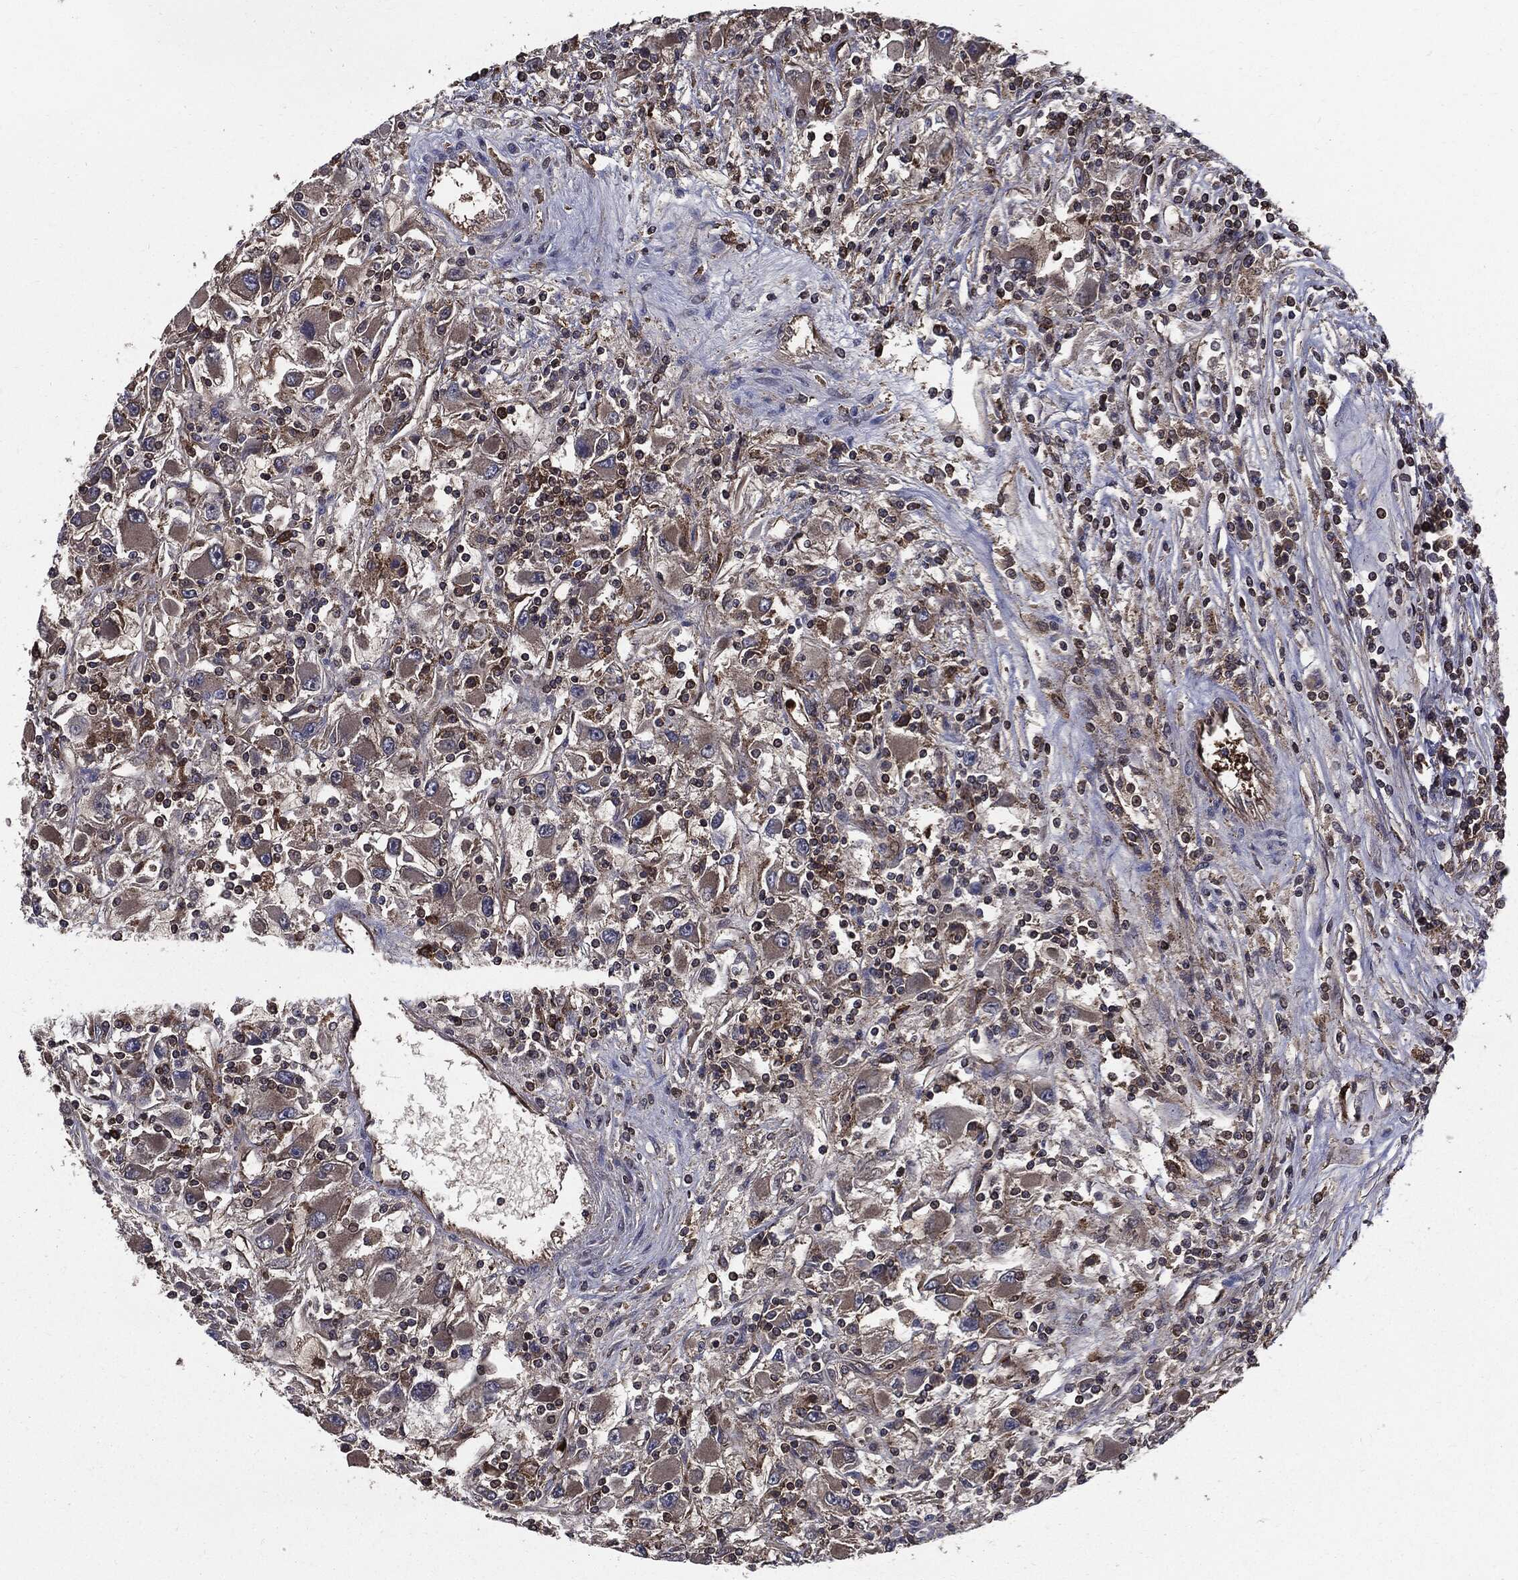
{"staining": {"intensity": "moderate", "quantity": "25%-75%", "location": "cytoplasmic/membranous"}, "tissue": "renal cancer", "cell_type": "Tumor cells", "image_type": "cancer", "snomed": [{"axis": "morphology", "description": "Adenocarcinoma, NOS"}, {"axis": "topography", "description": "Kidney"}], "caption": "Protein analysis of adenocarcinoma (renal) tissue displays moderate cytoplasmic/membranous positivity in approximately 25%-75% of tumor cells.", "gene": "PDCD6IP", "patient": {"sex": "female", "age": 67}}